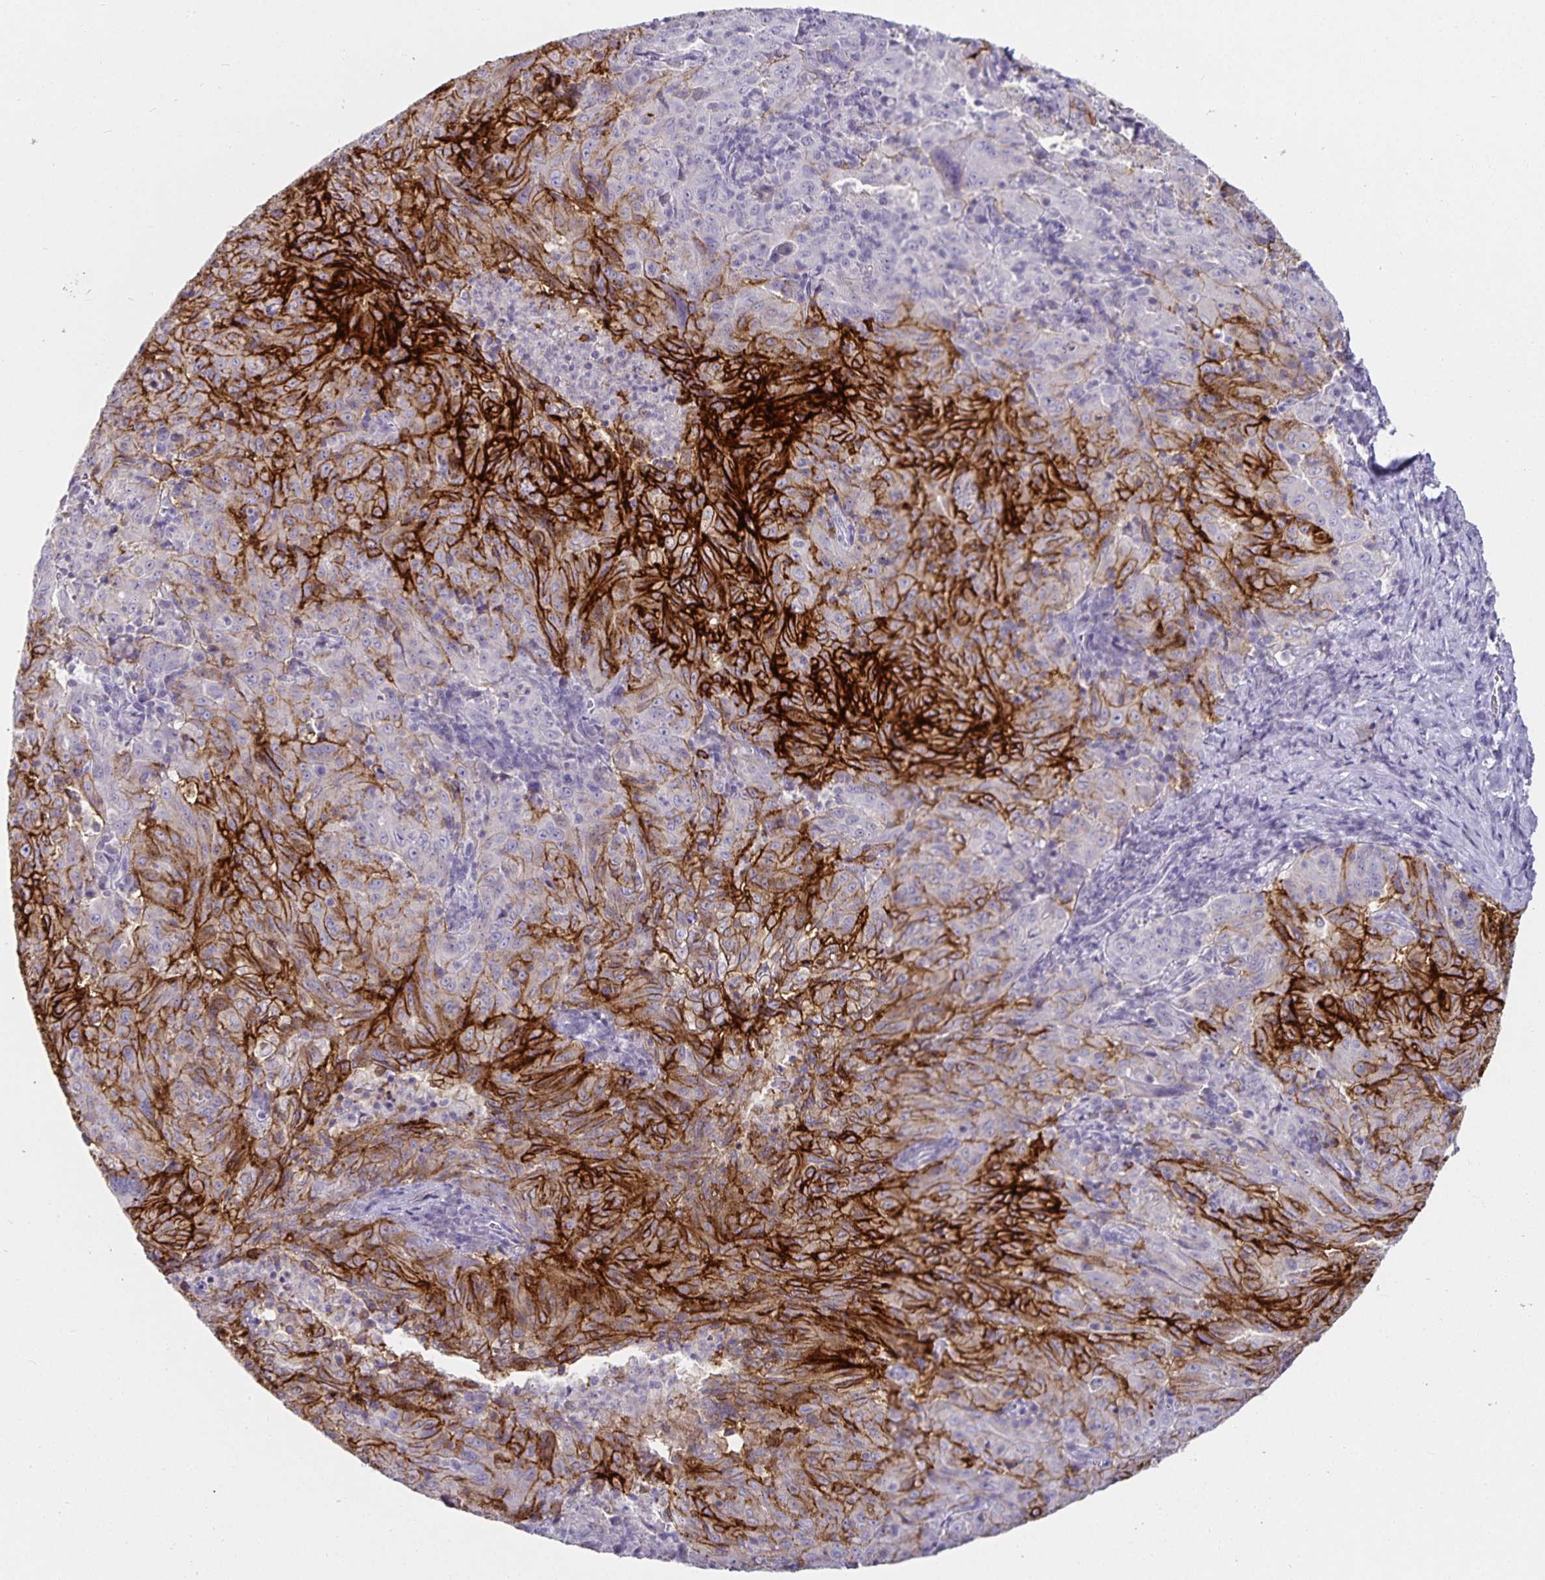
{"staining": {"intensity": "strong", "quantity": "25%-75%", "location": "cytoplasmic/membranous"}, "tissue": "pancreatic cancer", "cell_type": "Tumor cells", "image_type": "cancer", "snomed": [{"axis": "morphology", "description": "Adenocarcinoma, NOS"}, {"axis": "topography", "description": "Pancreas"}], "caption": "IHC of human adenocarcinoma (pancreatic) displays high levels of strong cytoplasmic/membranous positivity in approximately 25%-75% of tumor cells.", "gene": "CA12", "patient": {"sex": "male", "age": 63}}